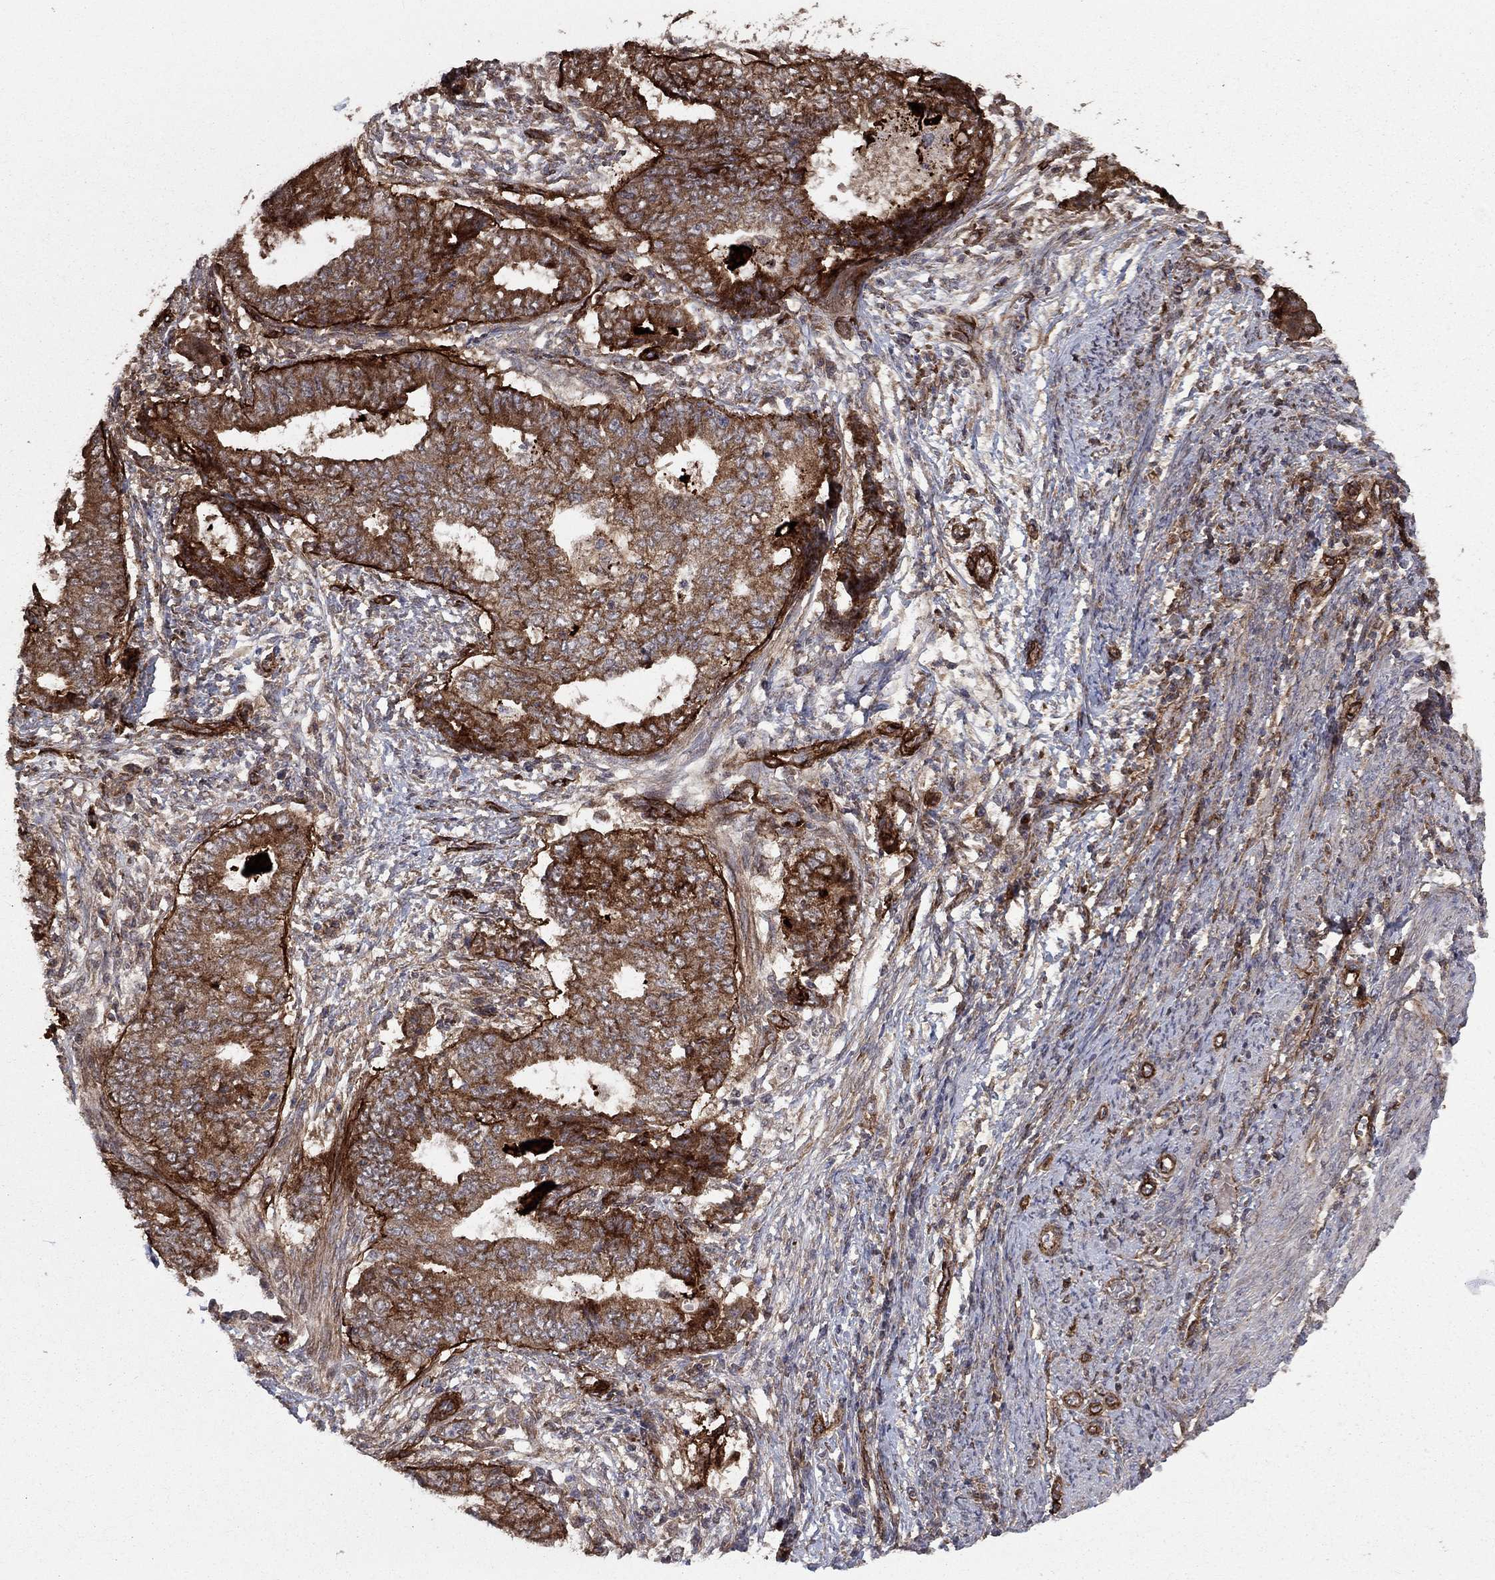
{"staining": {"intensity": "strong", "quantity": "25%-75%", "location": "cytoplasmic/membranous"}, "tissue": "endometrial cancer", "cell_type": "Tumor cells", "image_type": "cancer", "snomed": [{"axis": "morphology", "description": "Adenocarcinoma, NOS"}, {"axis": "topography", "description": "Endometrium"}], "caption": "Endometrial cancer (adenocarcinoma) stained with a protein marker exhibits strong staining in tumor cells.", "gene": "COL18A1", "patient": {"sex": "female", "age": 62}}